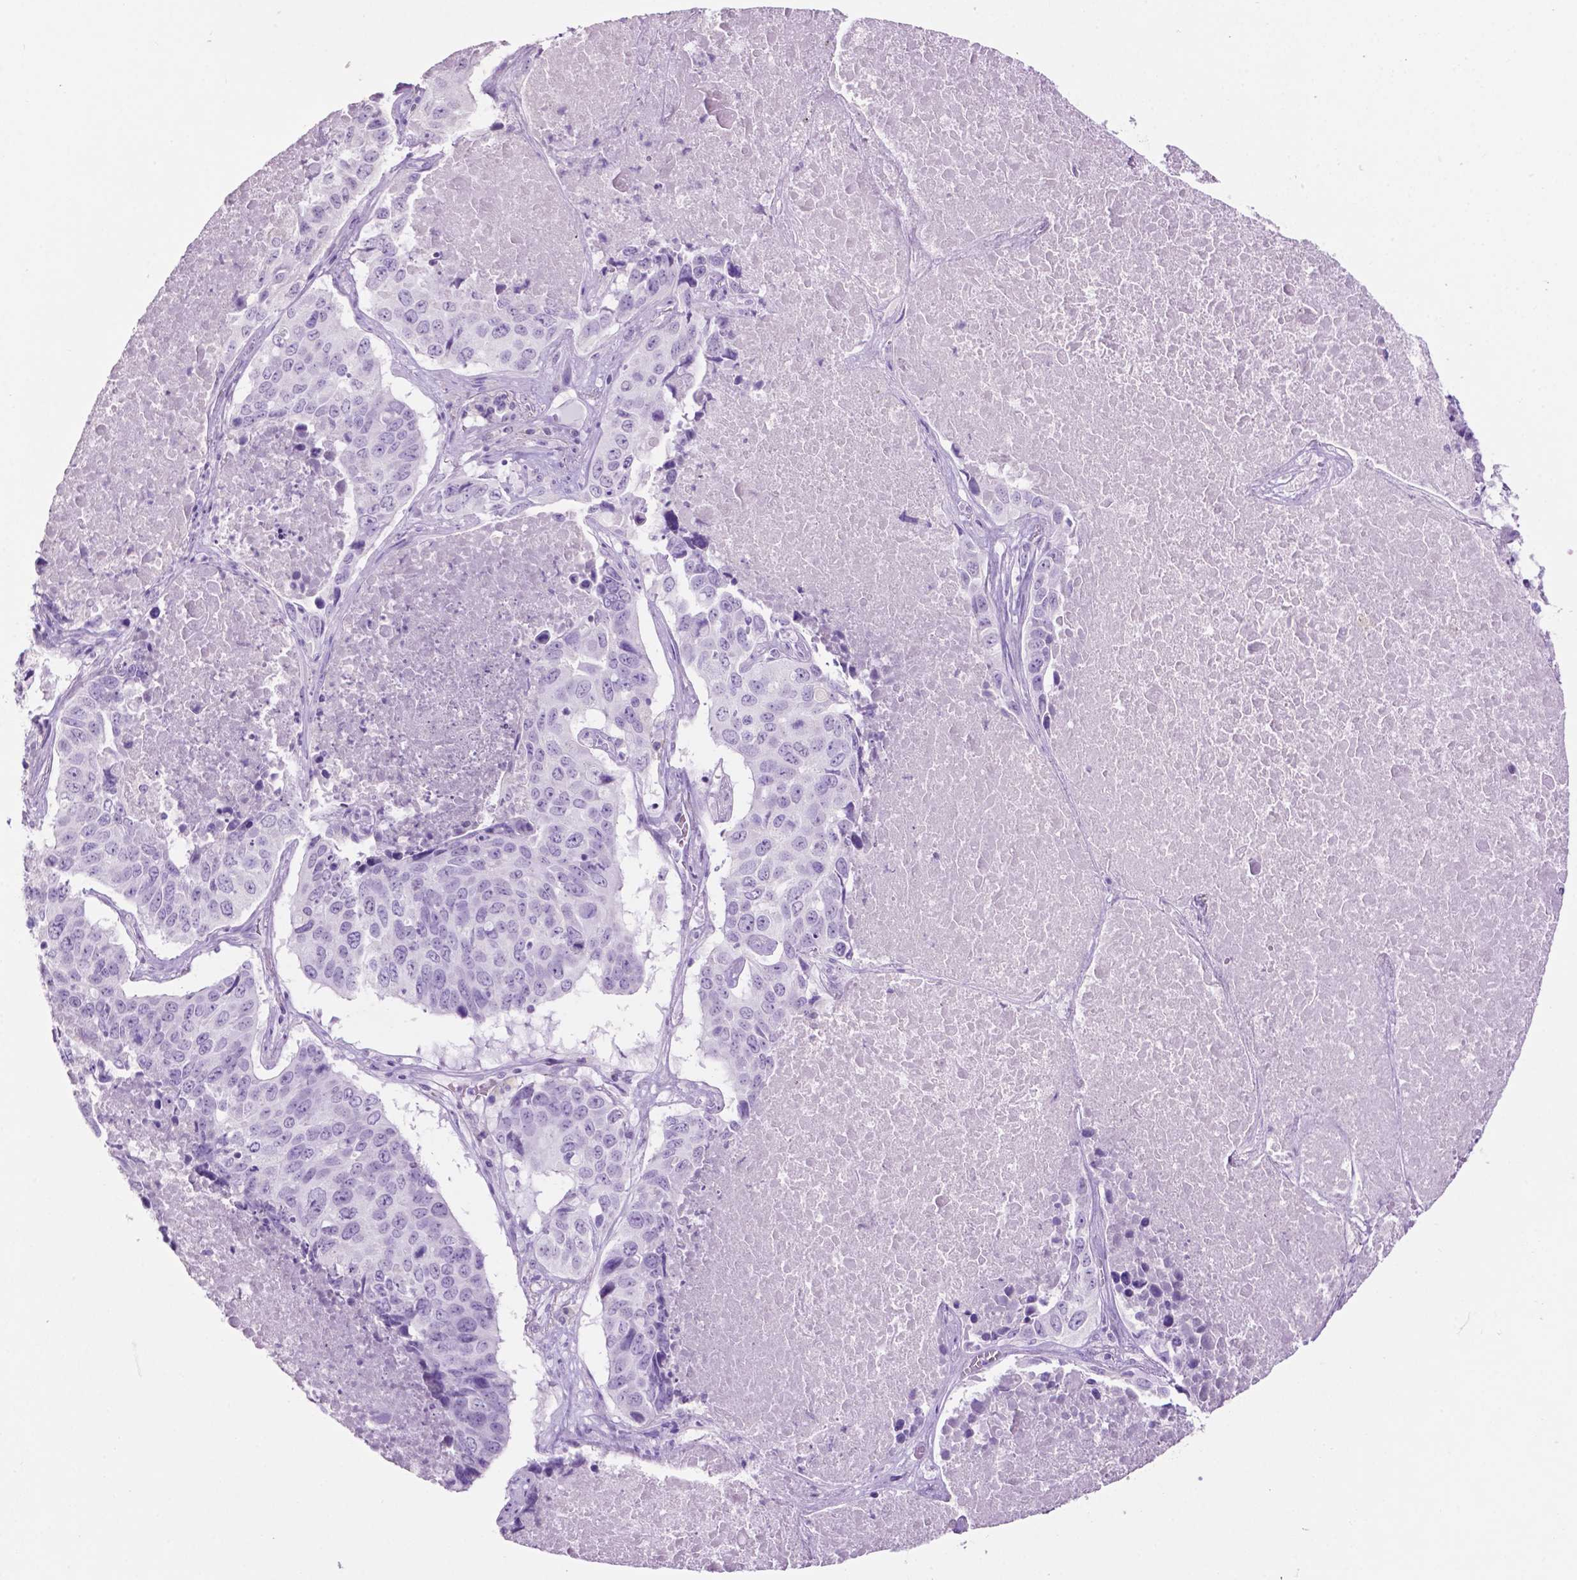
{"staining": {"intensity": "negative", "quantity": "none", "location": "none"}, "tissue": "lung cancer", "cell_type": "Tumor cells", "image_type": "cancer", "snomed": [{"axis": "morphology", "description": "Normal tissue, NOS"}, {"axis": "morphology", "description": "Squamous cell carcinoma, NOS"}, {"axis": "topography", "description": "Bronchus"}, {"axis": "topography", "description": "Lung"}], "caption": "A high-resolution image shows immunohistochemistry (IHC) staining of lung squamous cell carcinoma, which displays no significant expression in tumor cells. The staining is performed using DAB (3,3'-diaminobenzidine) brown chromogen with nuclei counter-stained in using hematoxylin.", "gene": "PHGR1", "patient": {"sex": "male", "age": 64}}